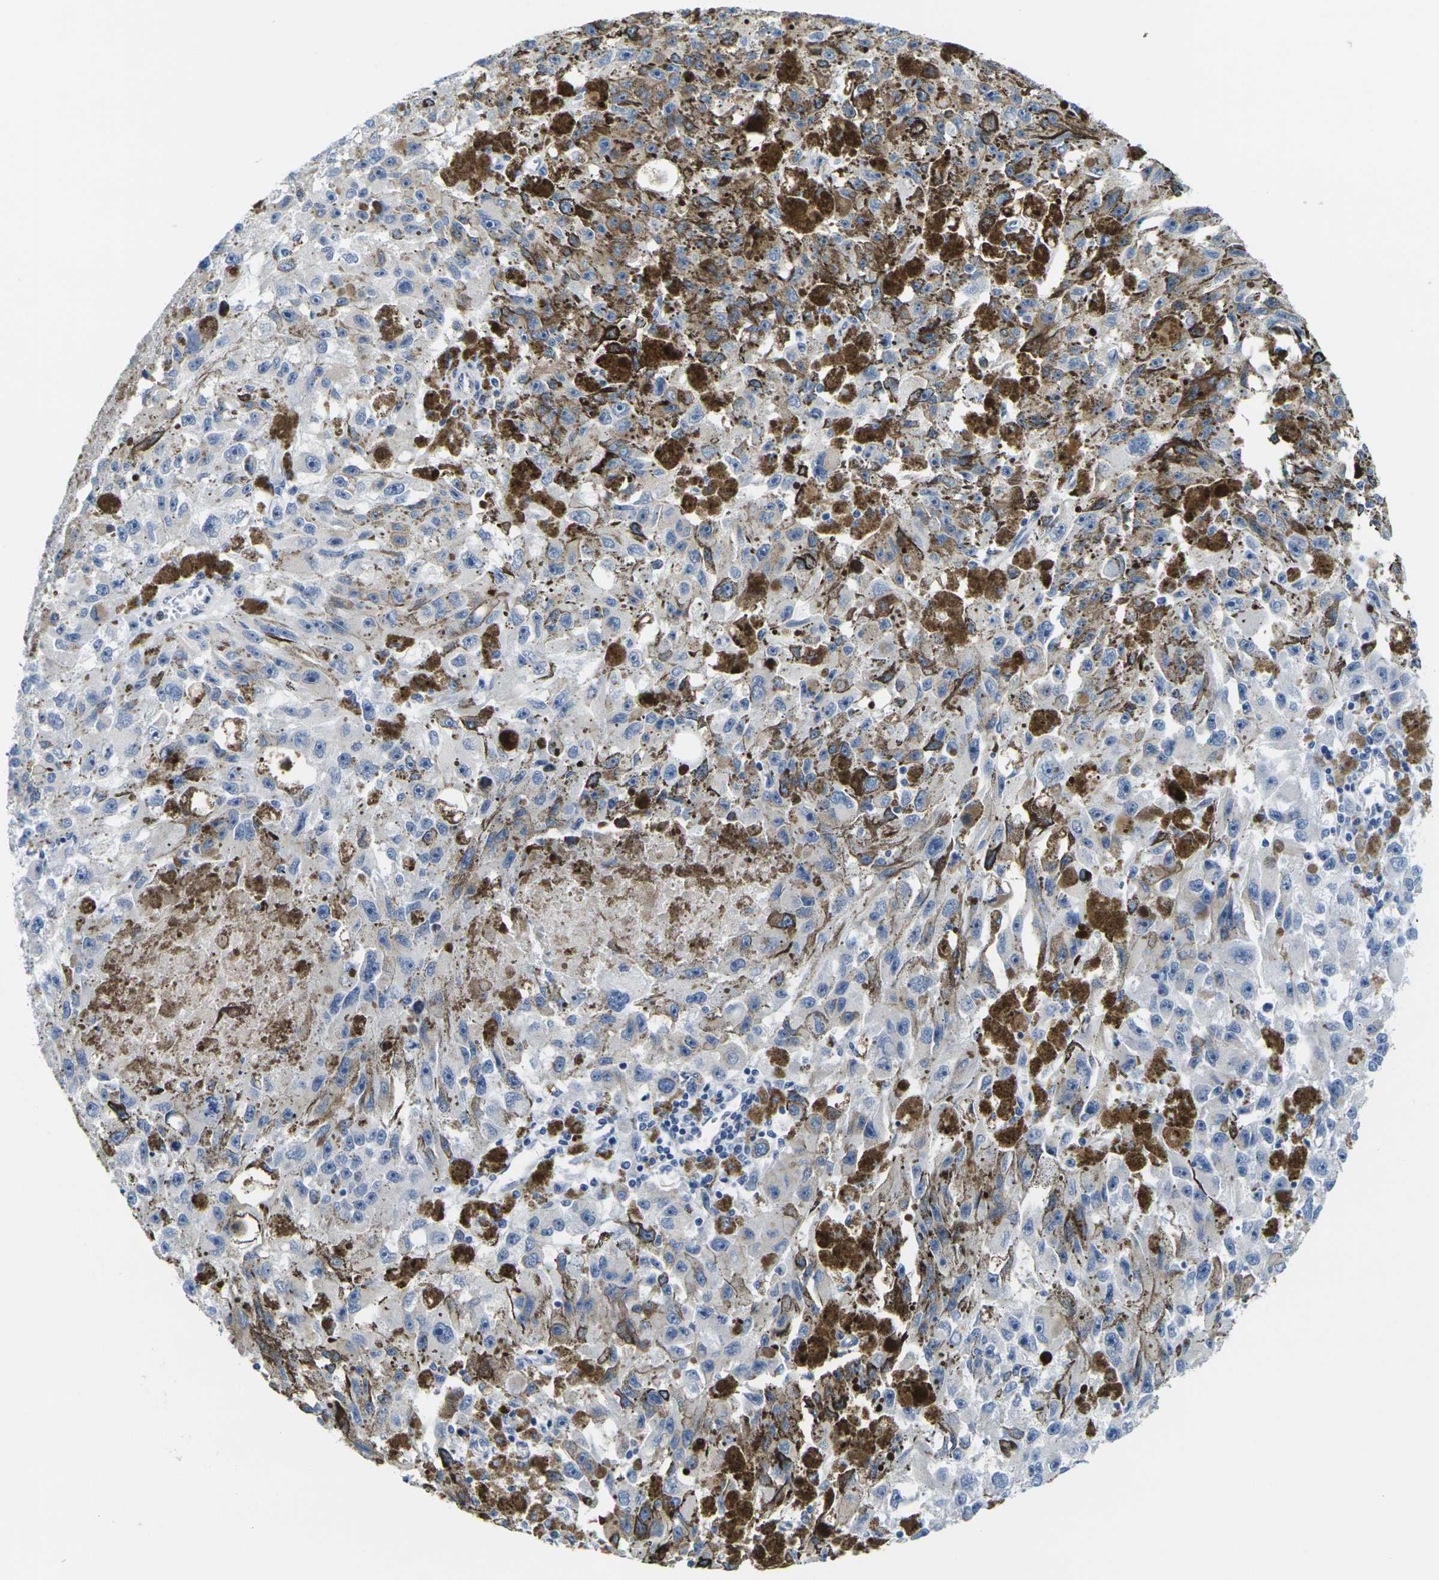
{"staining": {"intensity": "negative", "quantity": "none", "location": "none"}, "tissue": "melanoma", "cell_type": "Tumor cells", "image_type": "cancer", "snomed": [{"axis": "morphology", "description": "Malignant melanoma in situ"}, {"axis": "morphology", "description": "Malignant melanoma, NOS"}, {"axis": "topography", "description": "Skin"}], "caption": "The photomicrograph displays no significant expression in tumor cells of malignant melanoma in situ.", "gene": "CRK", "patient": {"sex": "female", "age": 88}}